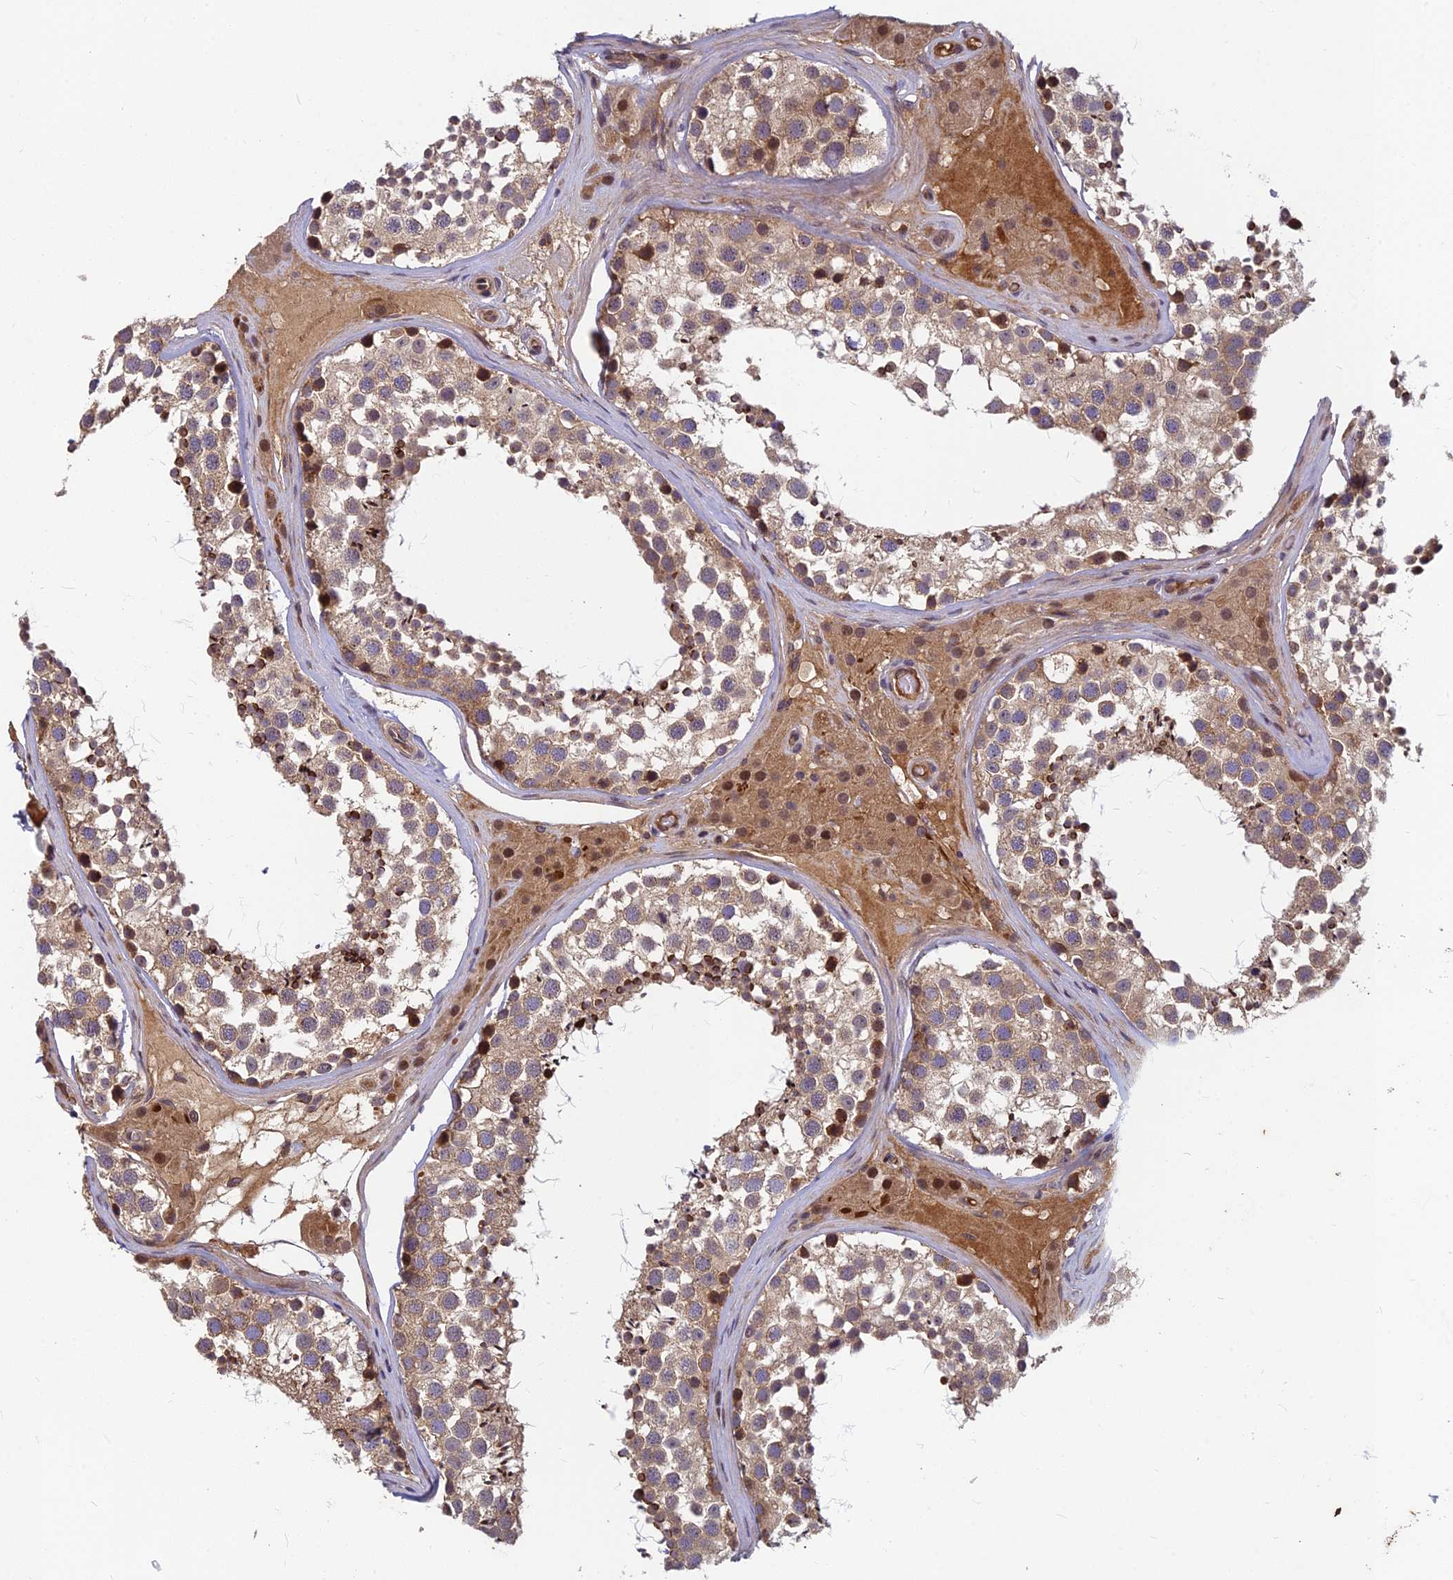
{"staining": {"intensity": "moderate", "quantity": ">75%", "location": "cytoplasmic/membranous"}, "tissue": "testis", "cell_type": "Cells in seminiferous ducts", "image_type": "normal", "snomed": [{"axis": "morphology", "description": "Normal tissue, NOS"}, {"axis": "topography", "description": "Testis"}], "caption": "Moderate cytoplasmic/membranous expression for a protein is identified in approximately >75% of cells in seminiferous ducts of normal testis using IHC.", "gene": "PIKFYVE", "patient": {"sex": "male", "age": 46}}